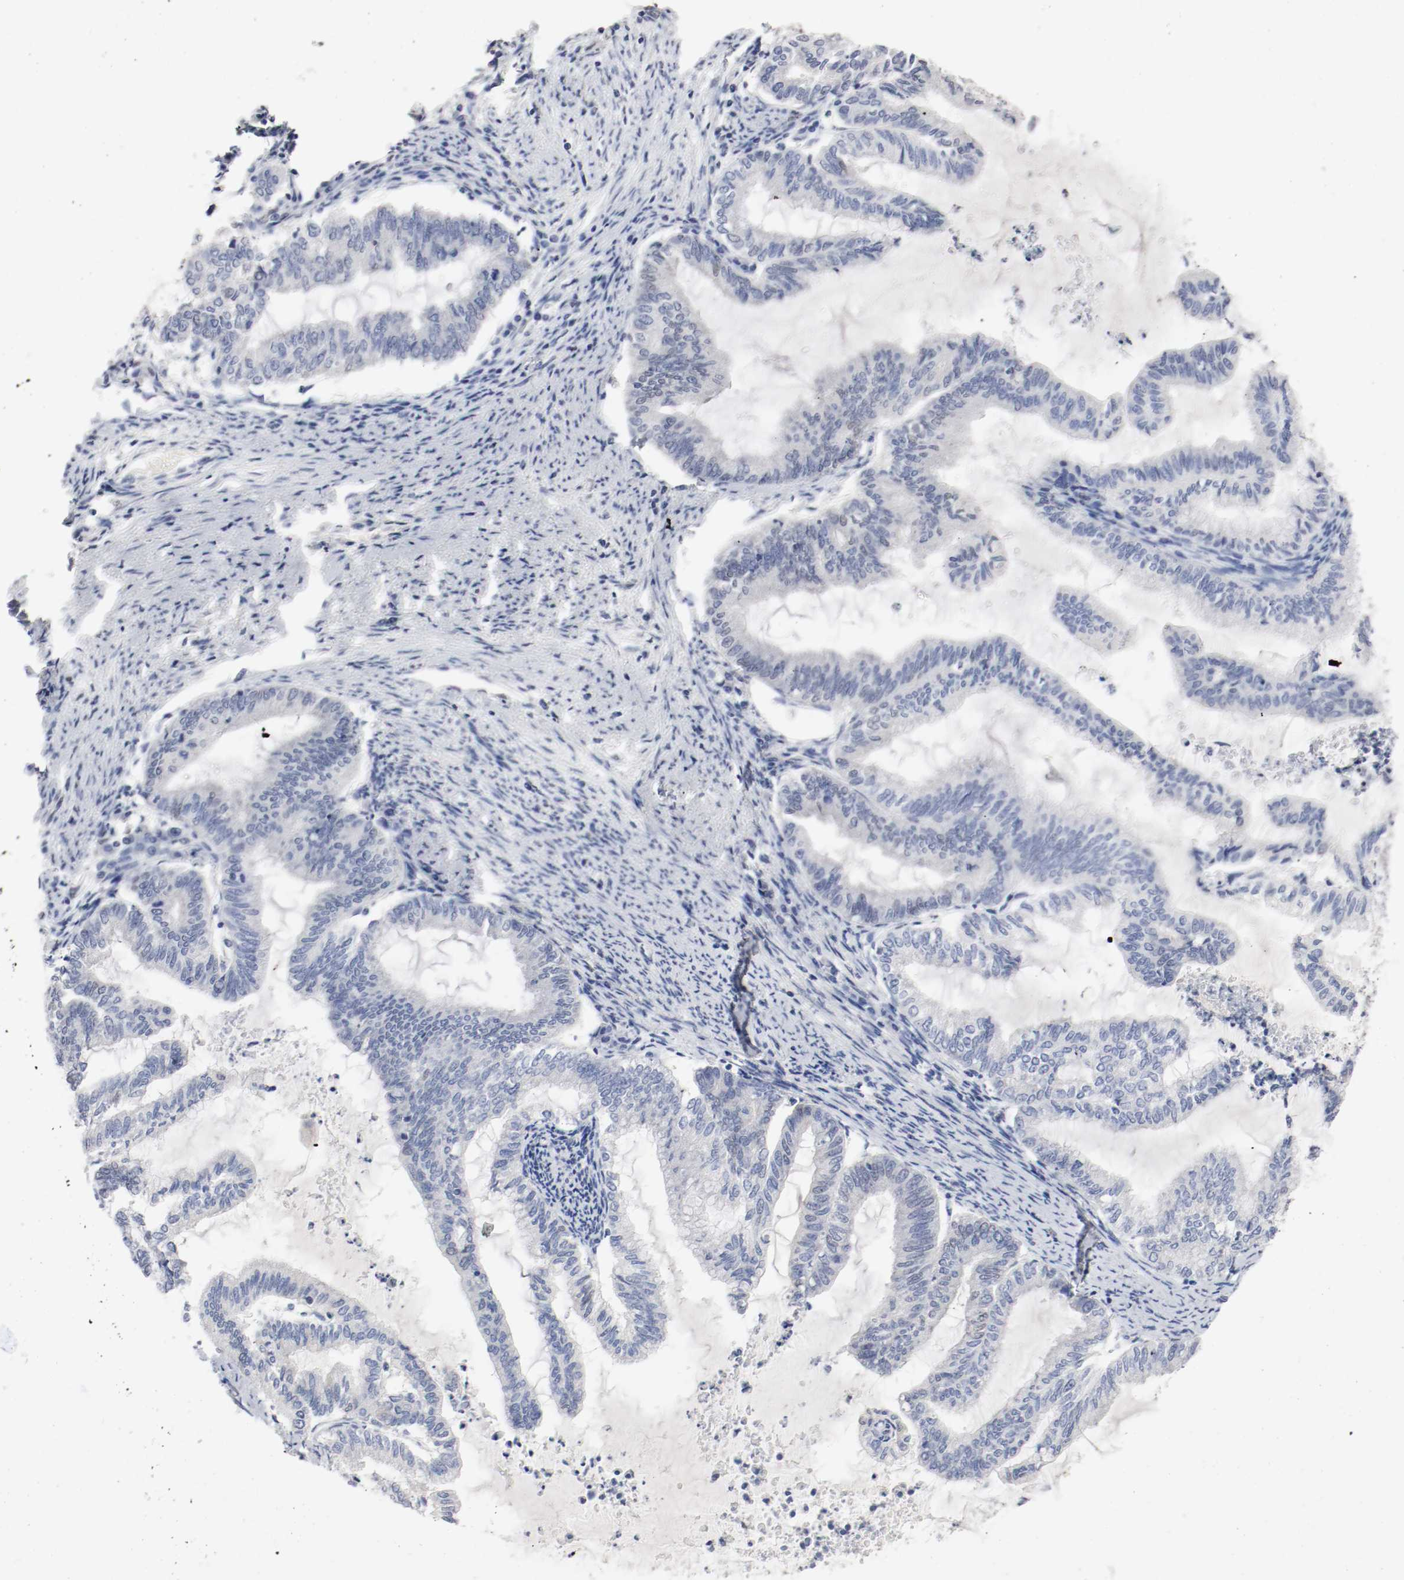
{"staining": {"intensity": "weak", "quantity": "<25%", "location": "nuclear"}, "tissue": "endometrial cancer", "cell_type": "Tumor cells", "image_type": "cancer", "snomed": [{"axis": "morphology", "description": "Adenocarcinoma, NOS"}, {"axis": "topography", "description": "Endometrium"}], "caption": "Immunohistochemical staining of endometrial cancer demonstrates no significant positivity in tumor cells.", "gene": "FOSL2", "patient": {"sex": "female", "age": 79}}